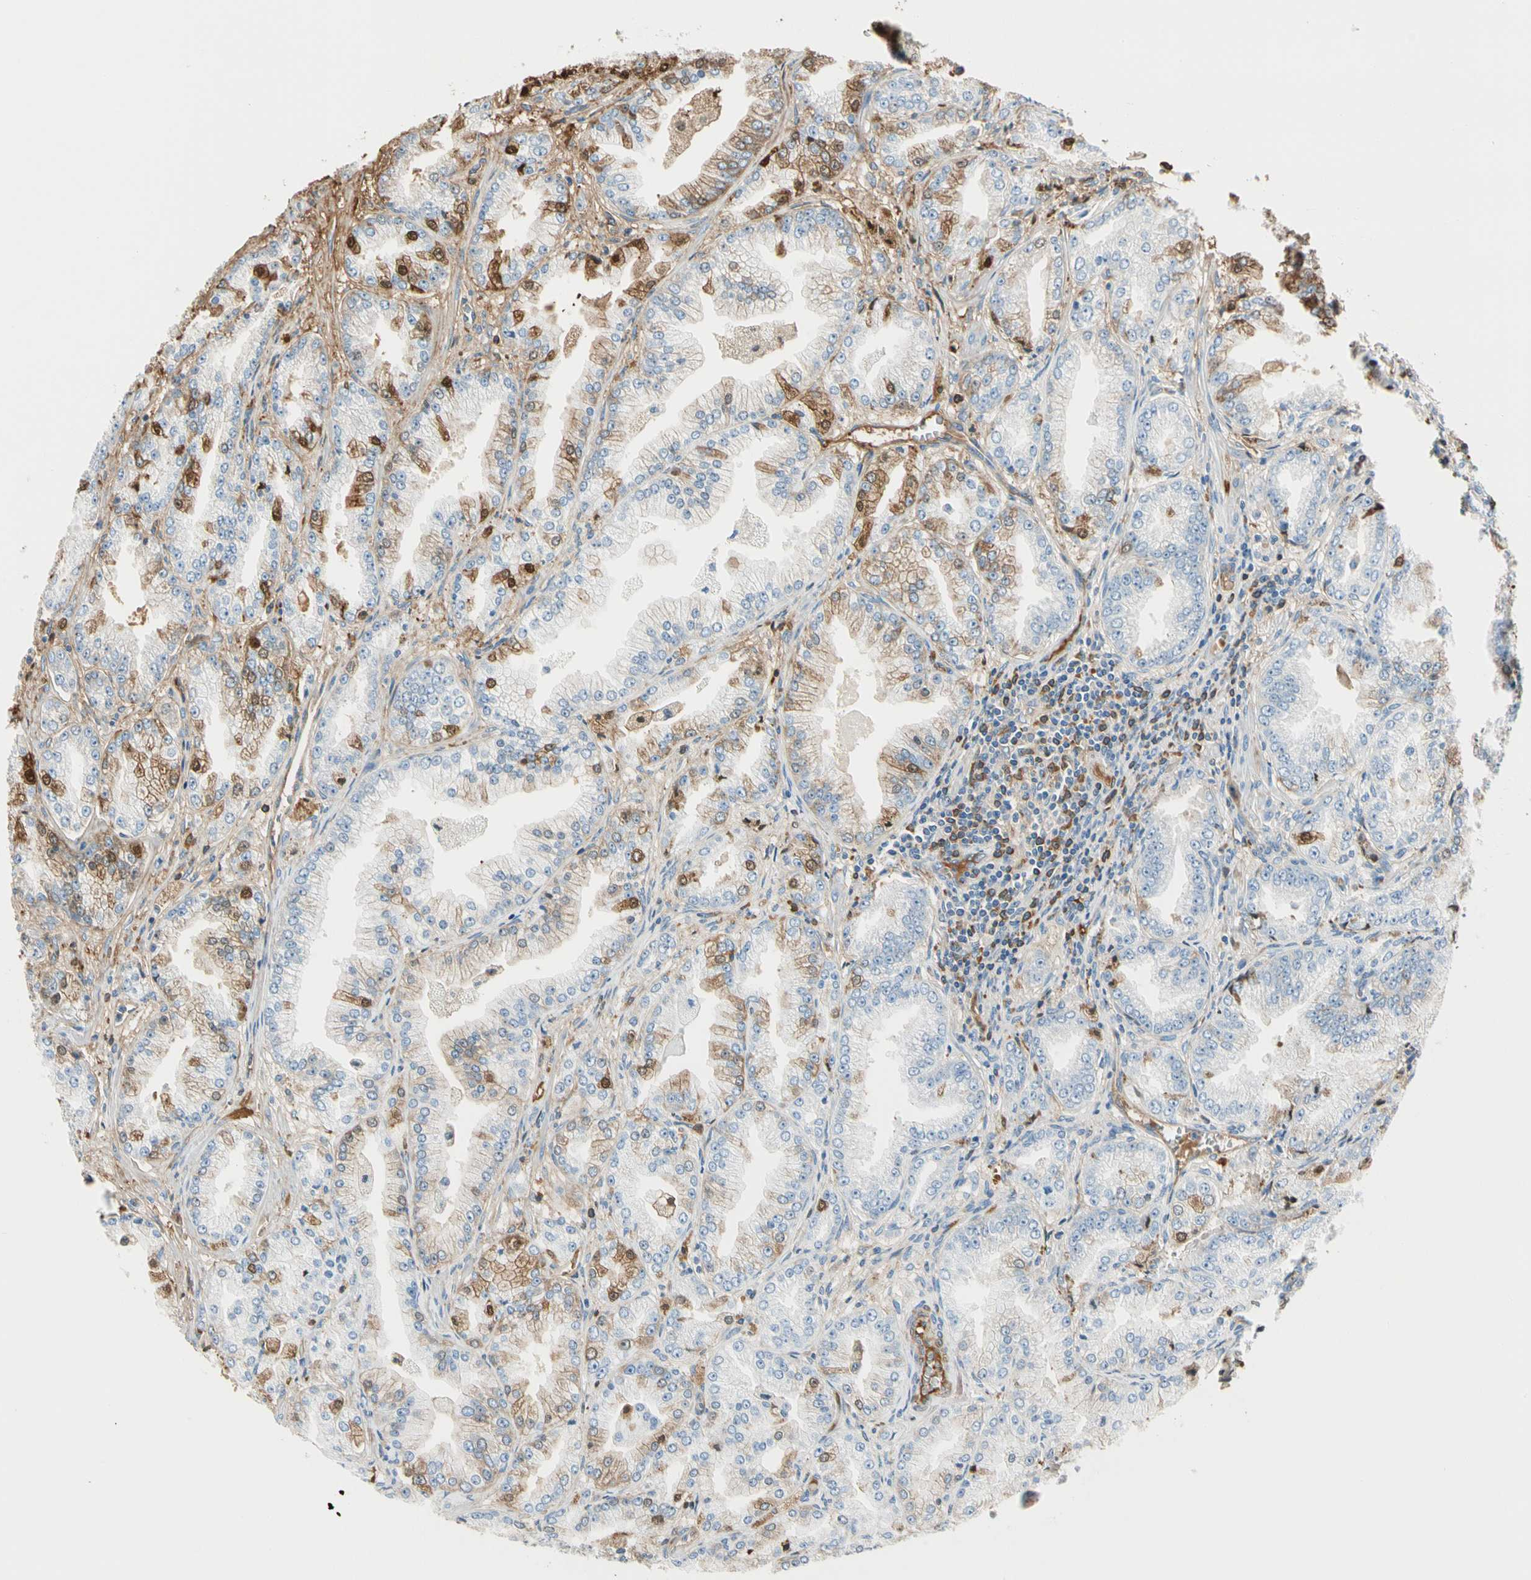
{"staining": {"intensity": "moderate", "quantity": "25%-75%", "location": "cytoplasmic/membranous,nuclear"}, "tissue": "prostate cancer", "cell_type": "Tumor cells", "image_type": "cancer", "snomed": [{"axis": "morphology", "description": "Adenocarcinoma, High grade"}, {"axis": "topography", "description": "Prostate"}], "caption": "Protein expression analysis of prostate cancer (adenocarcinoma (high-grade)) shows moderate cytoplasmic/membranous and nuclear expression in approximately 25%-75% of tumor cells.", "gene": "LAMB3", "patient": {"sex": "male", "age": 61}}